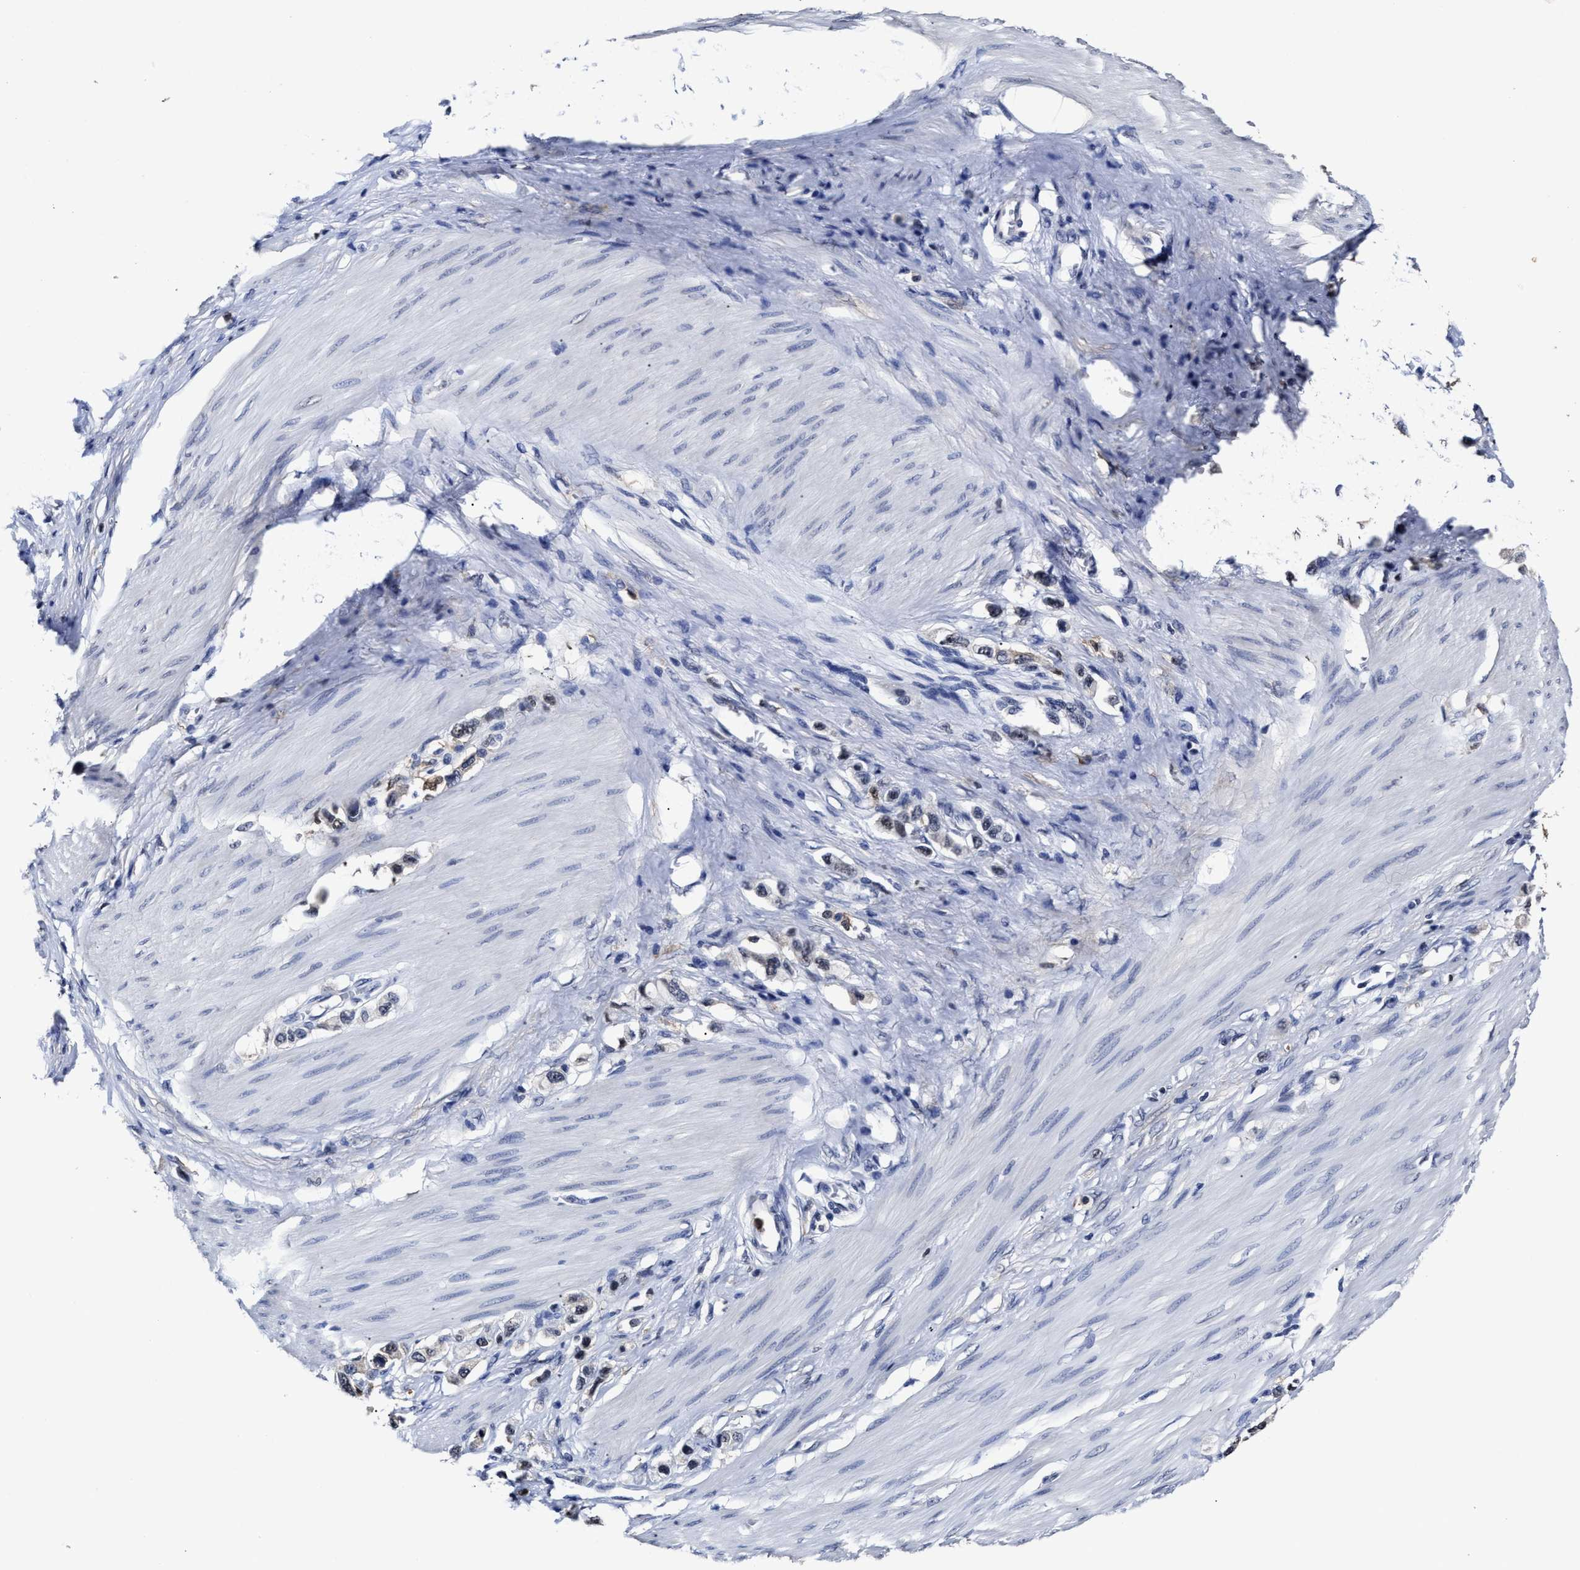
{"staining": {"intensity": "weak", "quantity": "<25%", "location": "cytoplasmic/membranous"}, "tissue": "stomach cancer", "cell_type": "Tumor cells", "image_type": "cancer", "snomed": [{"axis": "morphology", "description": "Adenocarcinoma, NOS"}, {"axis": "topography", "description": "Stomach"}], "caption": "Tumor cells show no significant protein expression in stomach cancer (adenocarcinoma).", "gene": "PRPF4B", "patient": {"sex": "female", "age": 65}}